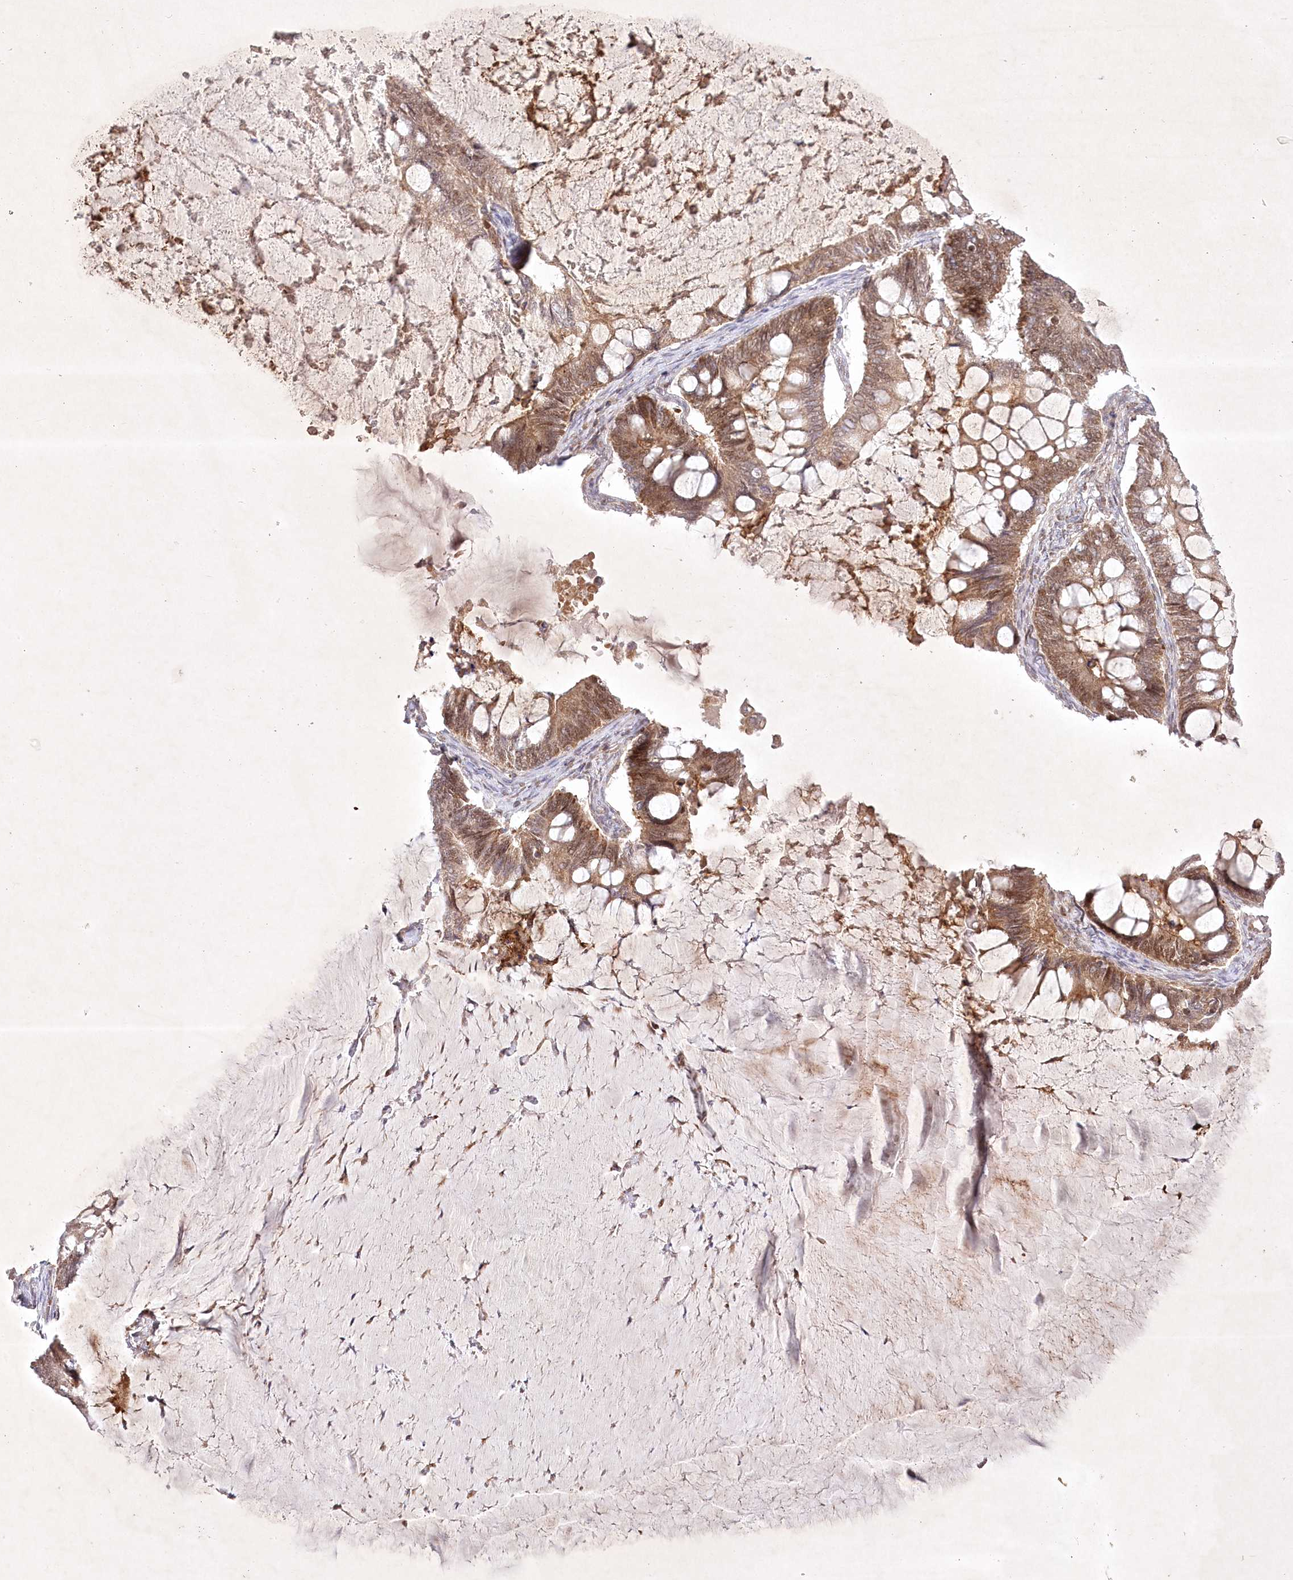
{"staining": {"intensity": "moderate", "quantity": ">75%", "location": "cytoplasmic/membranous,nuclear"}, "tissue": "ovarian cancer", "cell_type": "Tumor cells", "image_type": "cancer", "snomed": [{"axis": "morphology", "description": "Cystadenocarcinoma, mucinous, NOS"}, {"axis": "topography", "description": "Ovary"}], "caption": "Mucinous cystadenocarcinoma (ovarian) stained with a protein marker displays moderate staining in tumor cells.", "gene": "OPA1", "patient": {"sex": "female", "age": 61}}